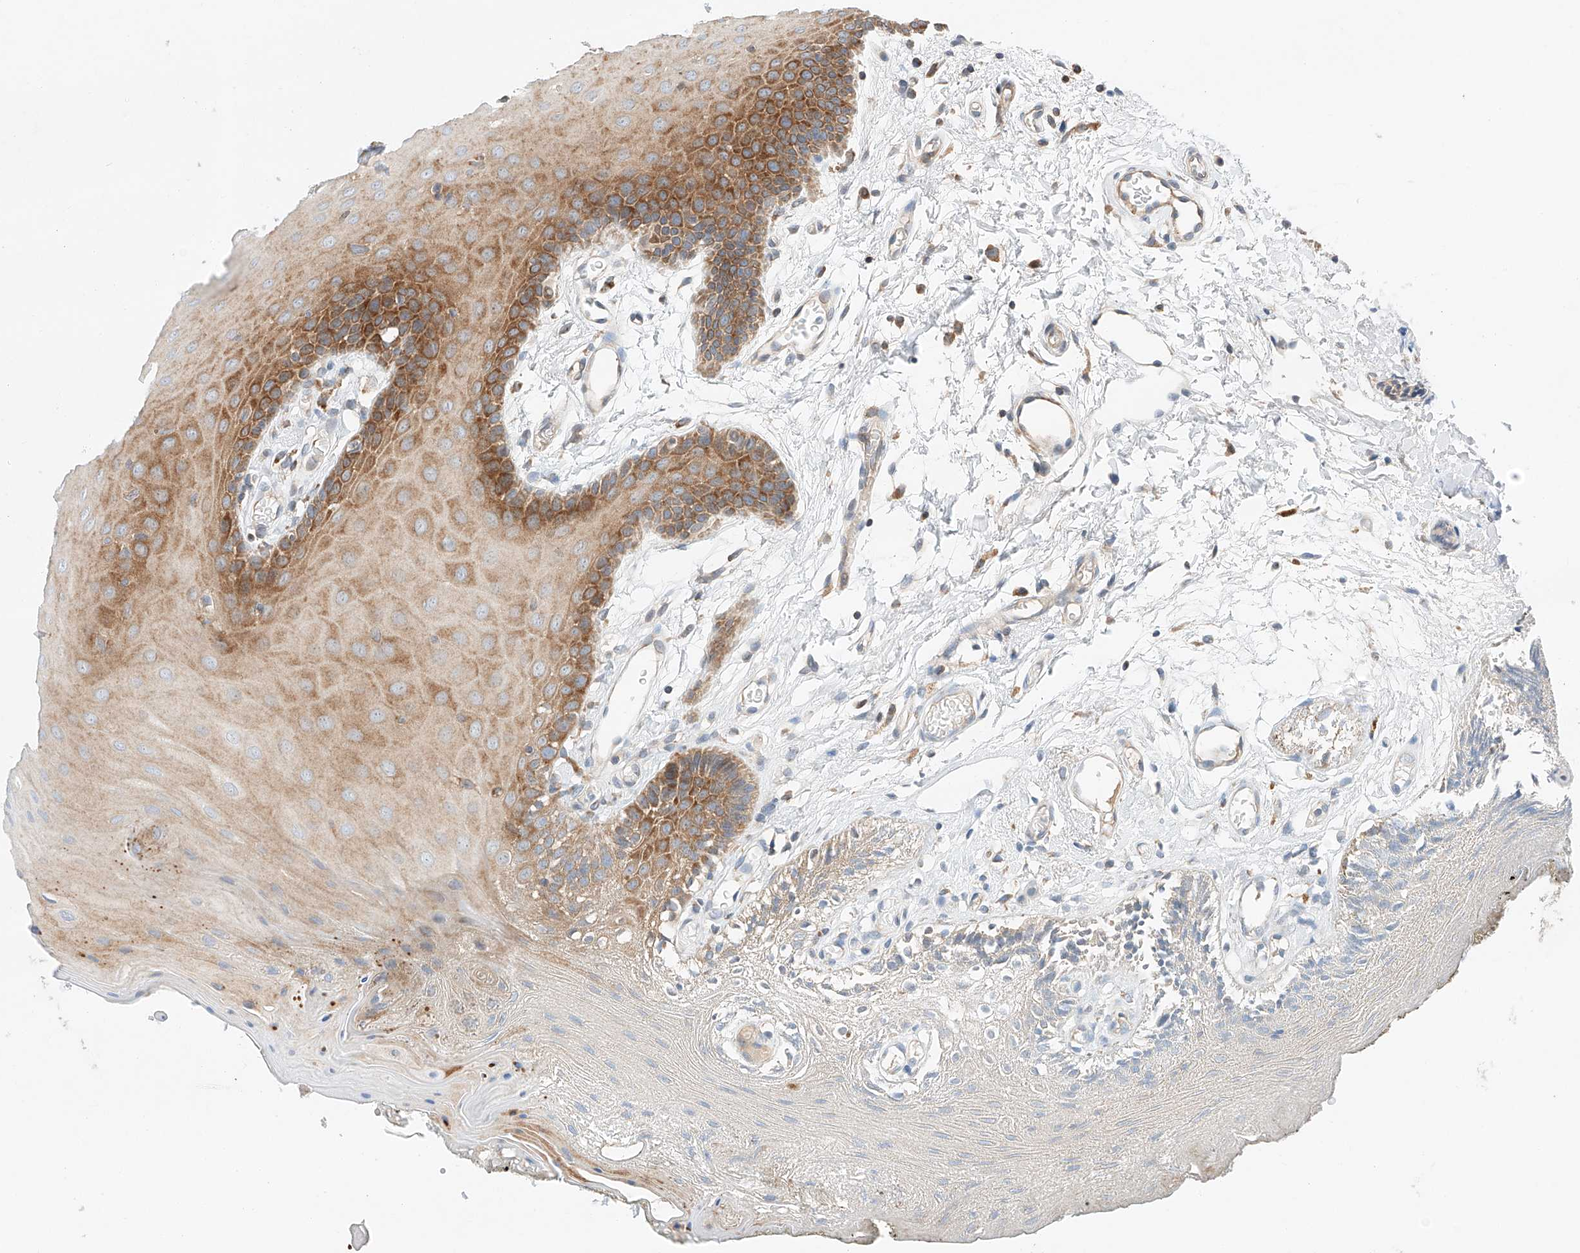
{"staining": {"intensity": "strong", "quantity": "<25%", "location": "cytoplasmic/membranous"}, "tissue": "oral mucosa", "cell_type": "Squamous epithelial cells", "image_type": "normal", "snomed": [{"axis": "morphology", "description": "Normal tissue, NOS"}, {"axis": "morphology", "description": "Squamous cell carcinoma, NOS"}, {"axis": "topography", "description": "Skeletal muscle"}, {"axis": "topography", "description": "Oral tissue"}, {"axis": "topography", "description": "Salivary gland"}, {"axis": "topography", "description": "Head-Neck"}], "caption": "A high-resolution micrograph shows immunohistochemistry (IHC) staining of benign oral mucosa, which reveals strong cytoplasmic/membranous expression in about <25% of squamous epithelial cells.", "gene": "RUSC1", "patient": {"sex": "male", "age": 54}}